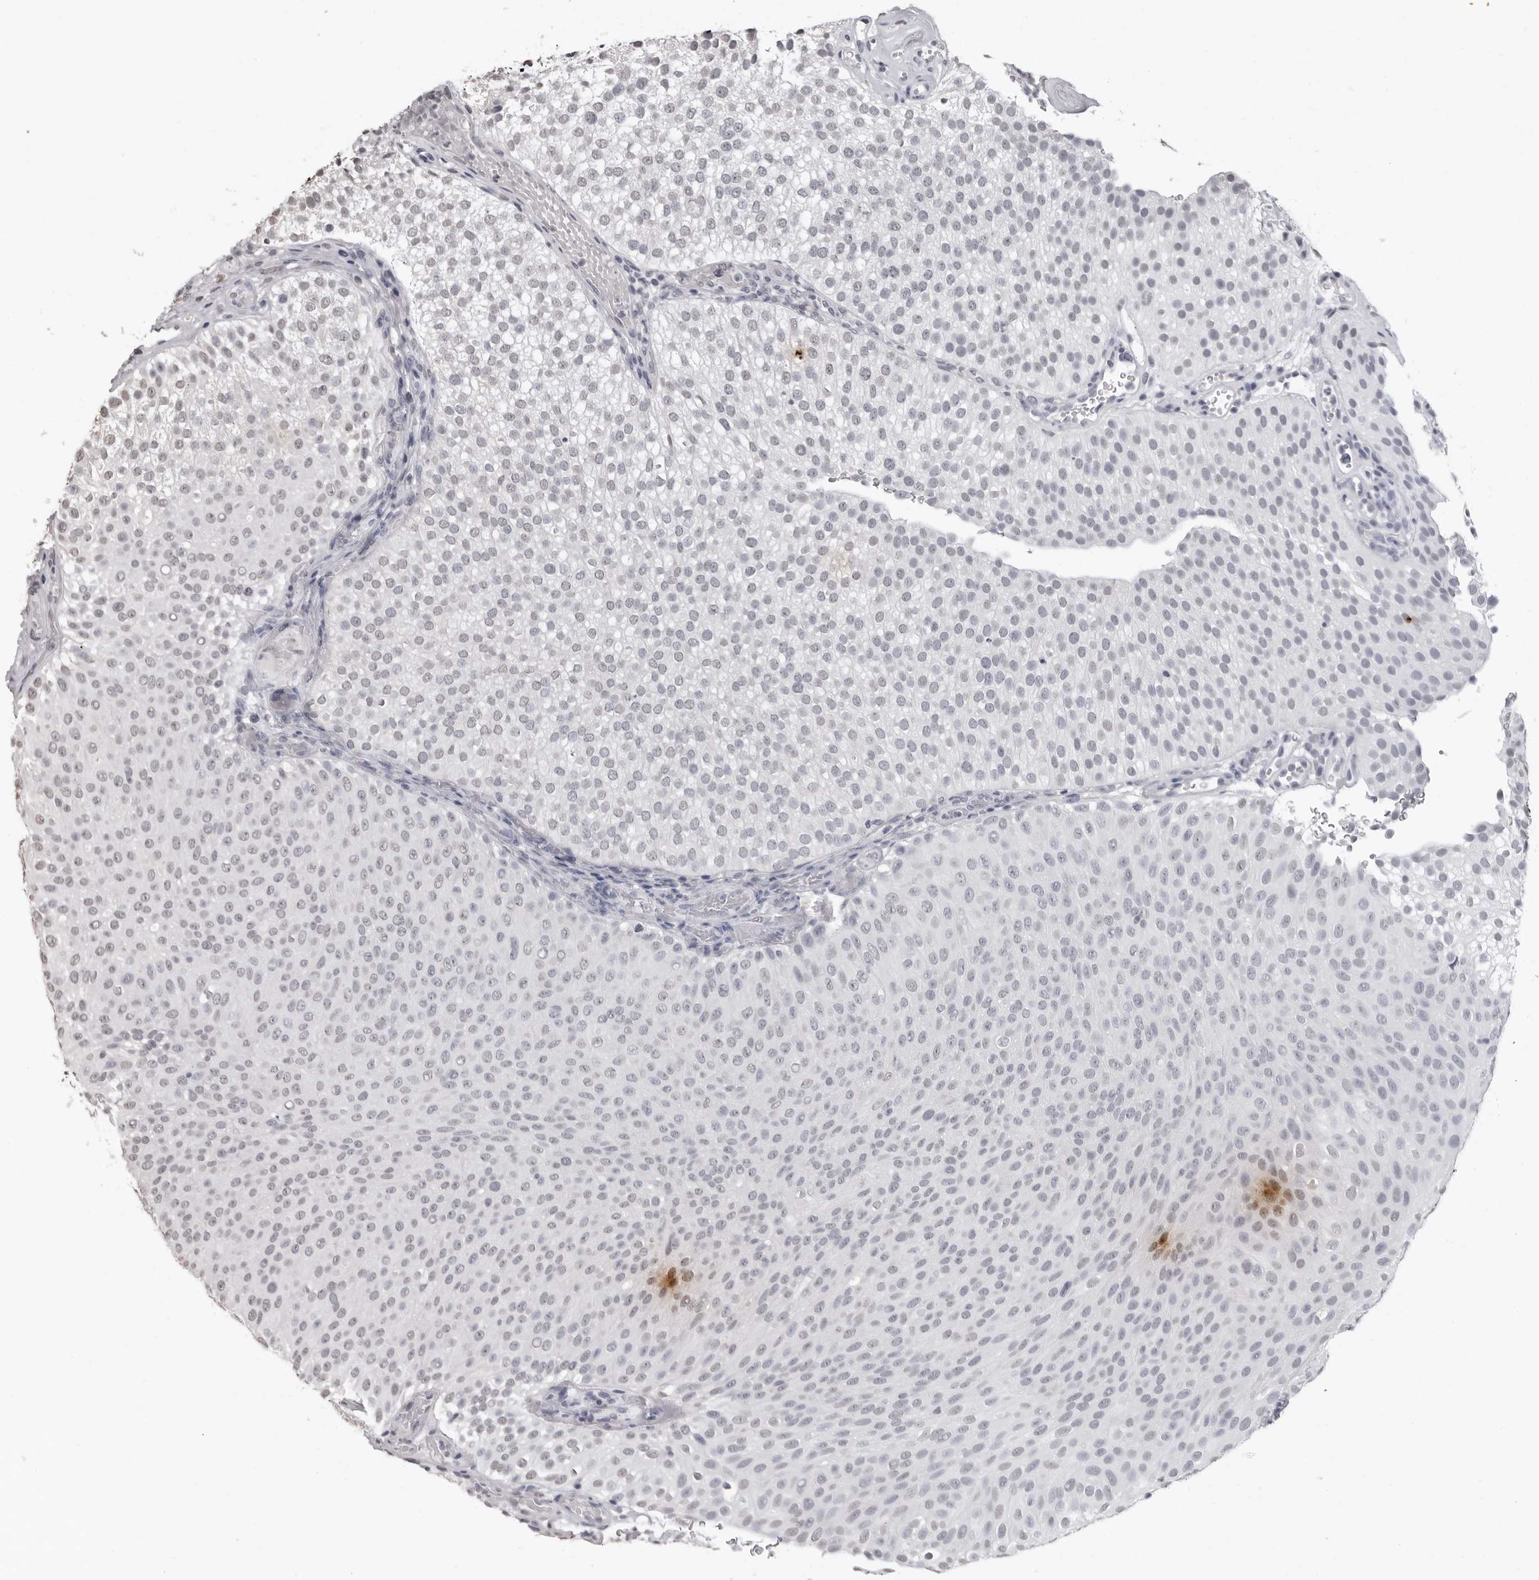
{"staining": {"intensity": "weak", "quantity": "<25%", "location": "nuclear"}, "tissue": "urothelial cancer", "cell_type": "Tumor cells", "image_type": "cancer", "snomed": [{"axis": "morphology", "description": "Urothelial carcinoma, Low grade"}, {"axis": "topography", "description": "Urinary bladder"}], "caption": "Tumor cells show no significant positivity in urothelial carcinoma (low-grade). (Stains: DAB immunohistochemistry (IHC) with hematoxylin counter stain, Microscopy: brightfield microscopy at high magnification).", "gene": "HEPACAM", "patient": {"sex": "male", "age": 78}}